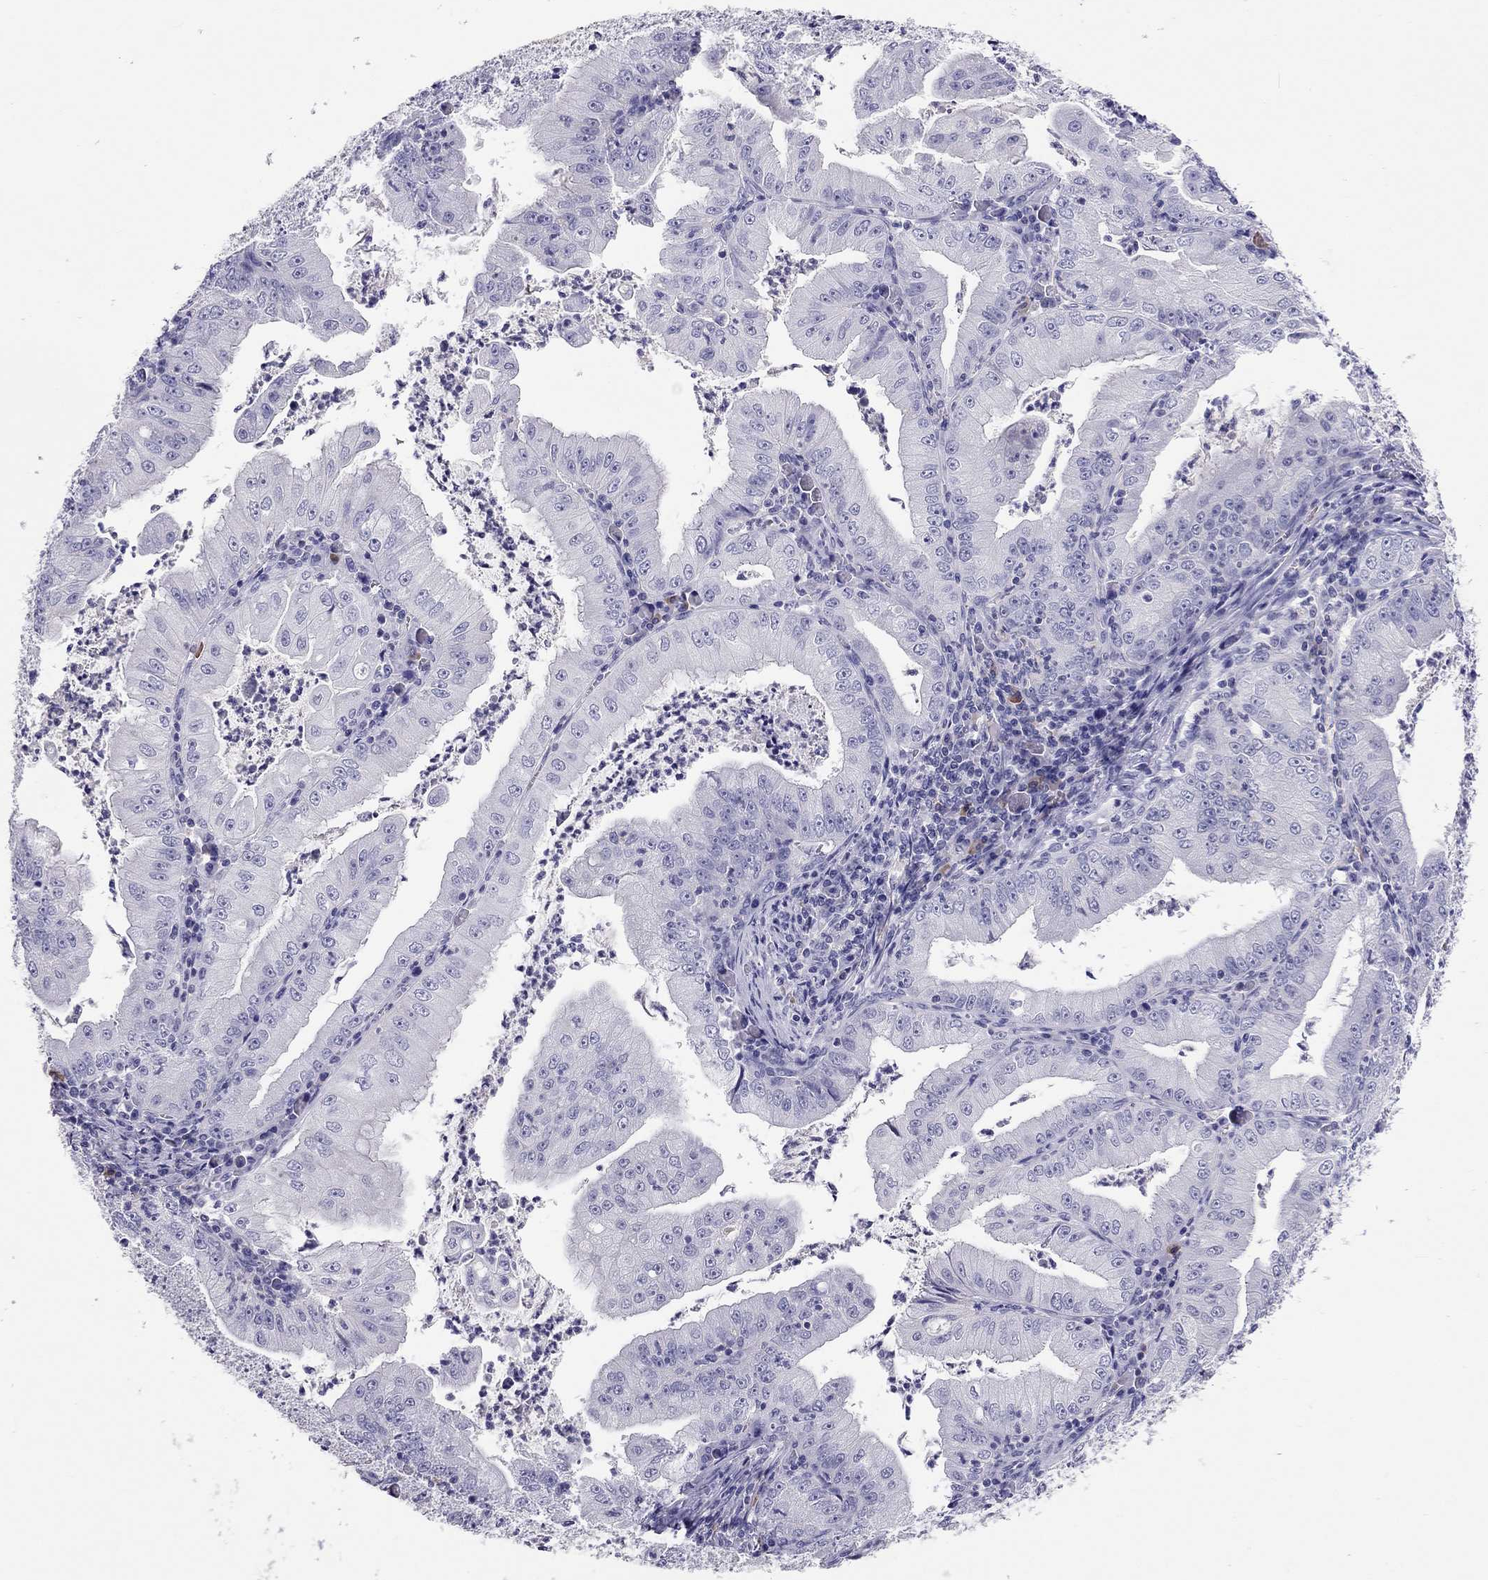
{"staining": {"intensity": "negative", "quantity": "none", "location": "none"}, "tissue": "stomach cancer", "cell_type": "Tumor cells", "image_type": "cancer", "snomed": [{"axis": "morphology", "description": "Adenocarcinoma, NOS"}, {"axis": "topography", "description": "Stomach"}], "caption": "This is an IHC micrograph of human adenocarcinoma (stomach). There is no positivity in tumor cells.", "gene": "CALHM1", "patient": {"sex": "male", "age": 76}}